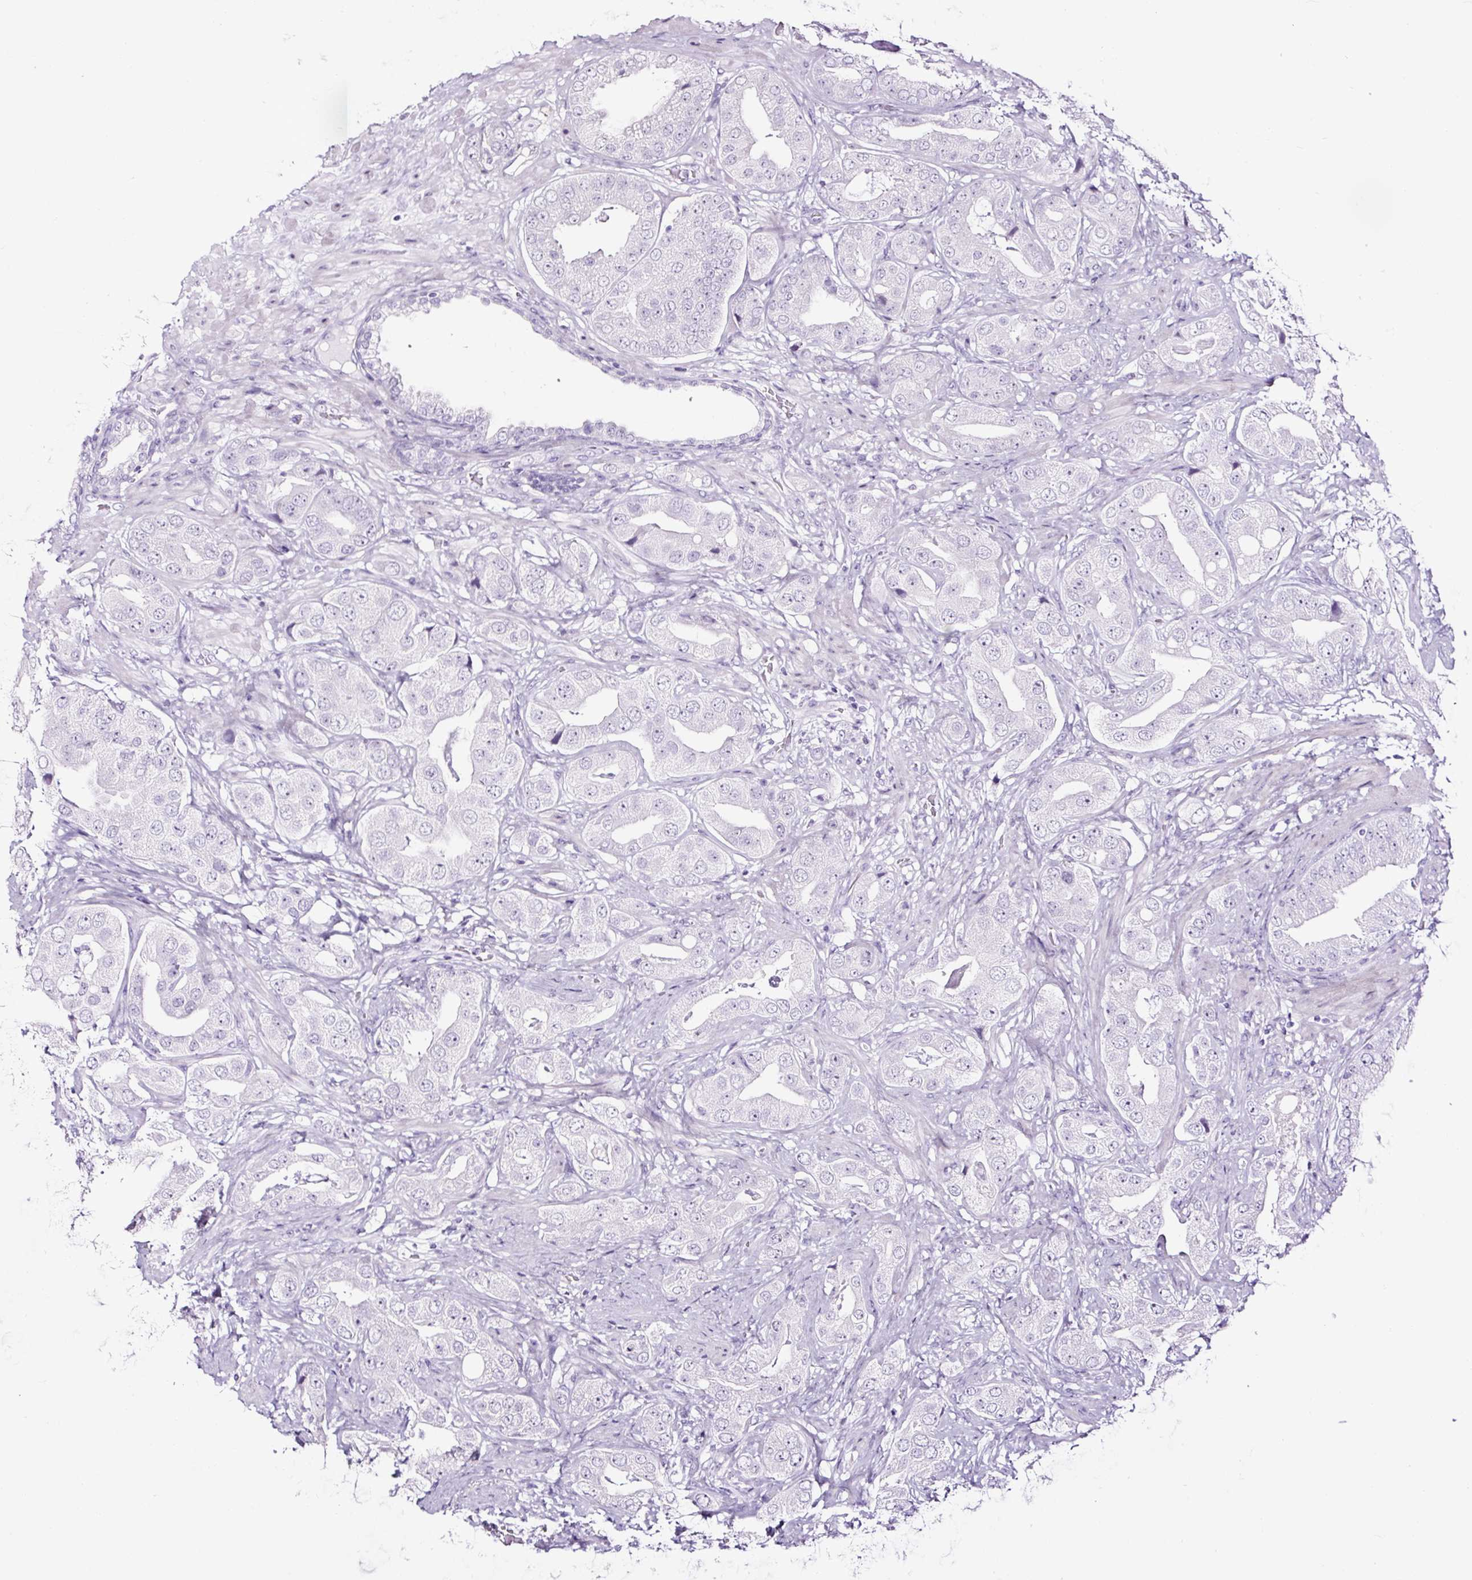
{"staining": {"intensity": "negative", "quantity": "none", "location": "none"}, "tissue": "prostate cancer", "cell_type": "Tumor cells", "image_type": "cancer", "snomed": [{"axis": "morphology", "description": "Adenocarcinoma, High grade"}, {"axis": "topography", "description": "Prostate"}], "caption": "The photomicrograph shows no staining of tumor cells in adenocarcinoma (high-grade) (prostate).", "gene": "NPHS2", "patient": {"sex": "male", "age": 63}}